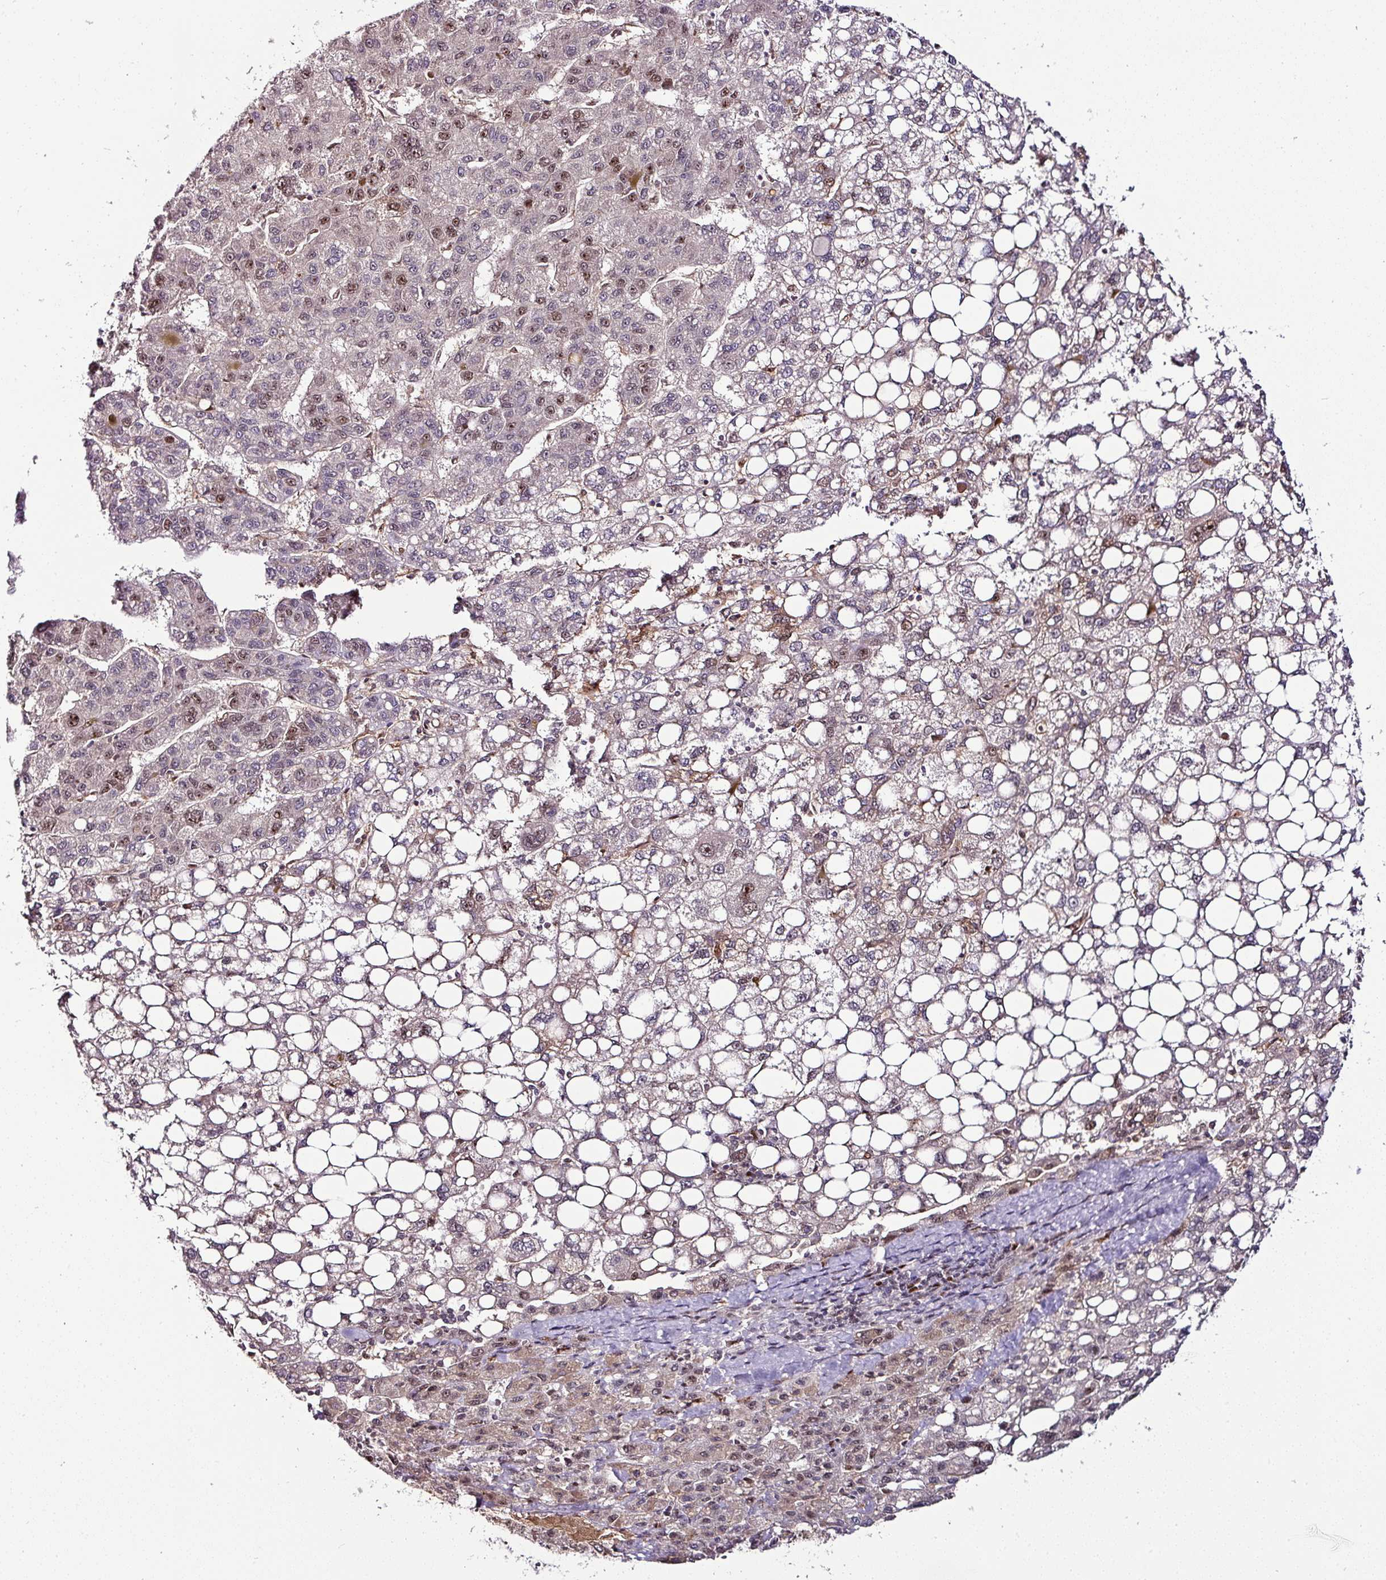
{"staining": {"intensity": "moderate", "quantity": "<25%", "location": "nuclear"}, "tissue": "liver cancer", "cell_type": "Tumor cells", "image_type": "cancer", "snomed": [{"axis": "morphology", "description": "Carcinoma, Hepatocellular, NOS"}, {"axis": "topography", "description": "Liver"}], "caption": "The histopathology image displays immunohistochemical staining of liver cancer (hepatocellular carcinoma). There is moderate nuclear expression is present in about <25% of tumor cells. The staining is performed using DAB brown chromogen to label protein expression. The nuclei are counter-stained blue using hematoxylin.", "gene": "KLF16", "patient": {"sex": "female", "age": 82}}